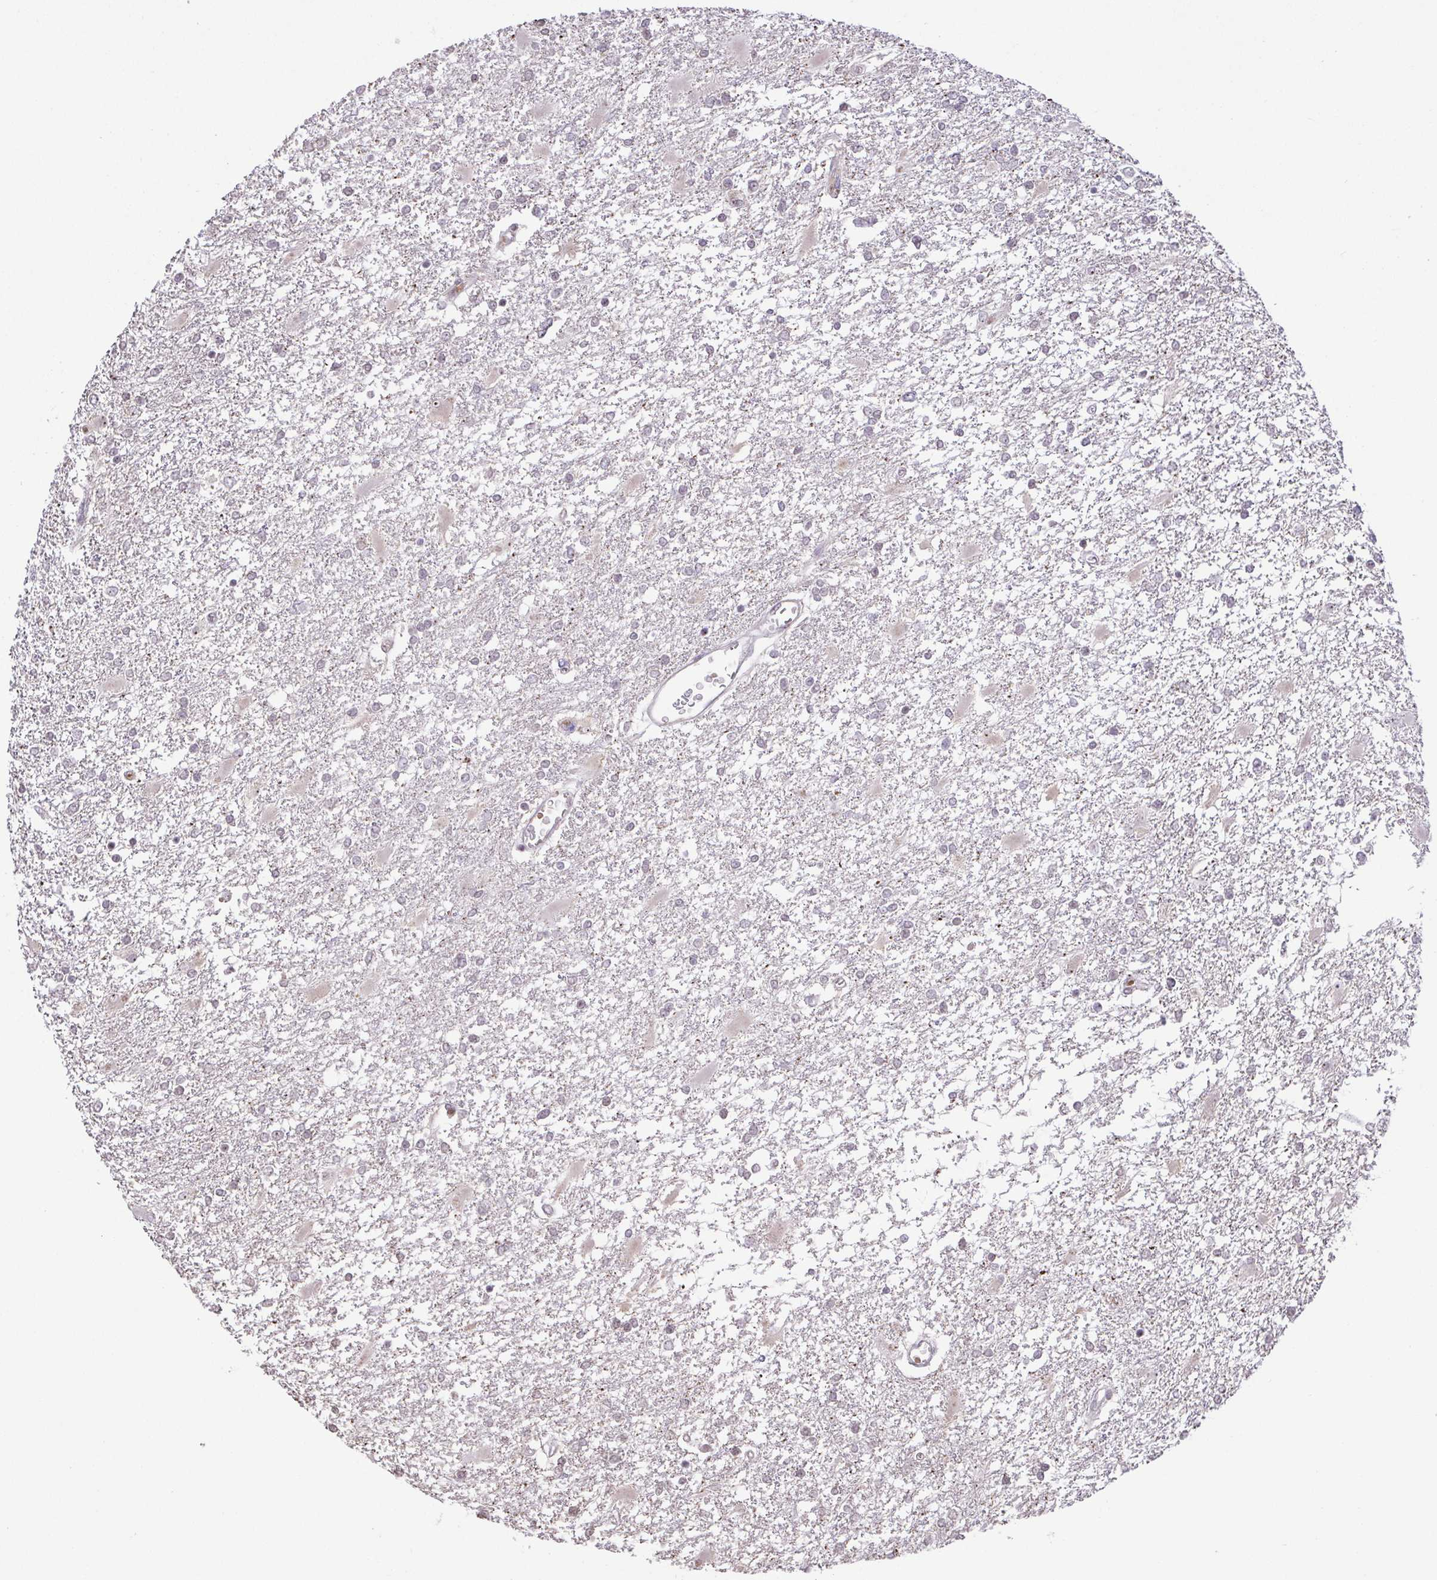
{"staining": {"intensity": "negative", "quantity": "none", "location": "none"}, "tissue": "glioma", "cell_type": "Tumor cells", "image_type": "cancer", "snomed": [{"axis": "morphology", "description": "Glioma, malignant, High grade"}, {"axis": "topography", "description": "Cerebral cortex"}], "caption": "This is a micrograph of IHC staining of glioma, which shows no positivity in tumor cells. (DAB IHC visualized using brightfield microscopy, high magnification).", "gene": "RSL24D1", "patient": {"sex": "male", "age": 79}}